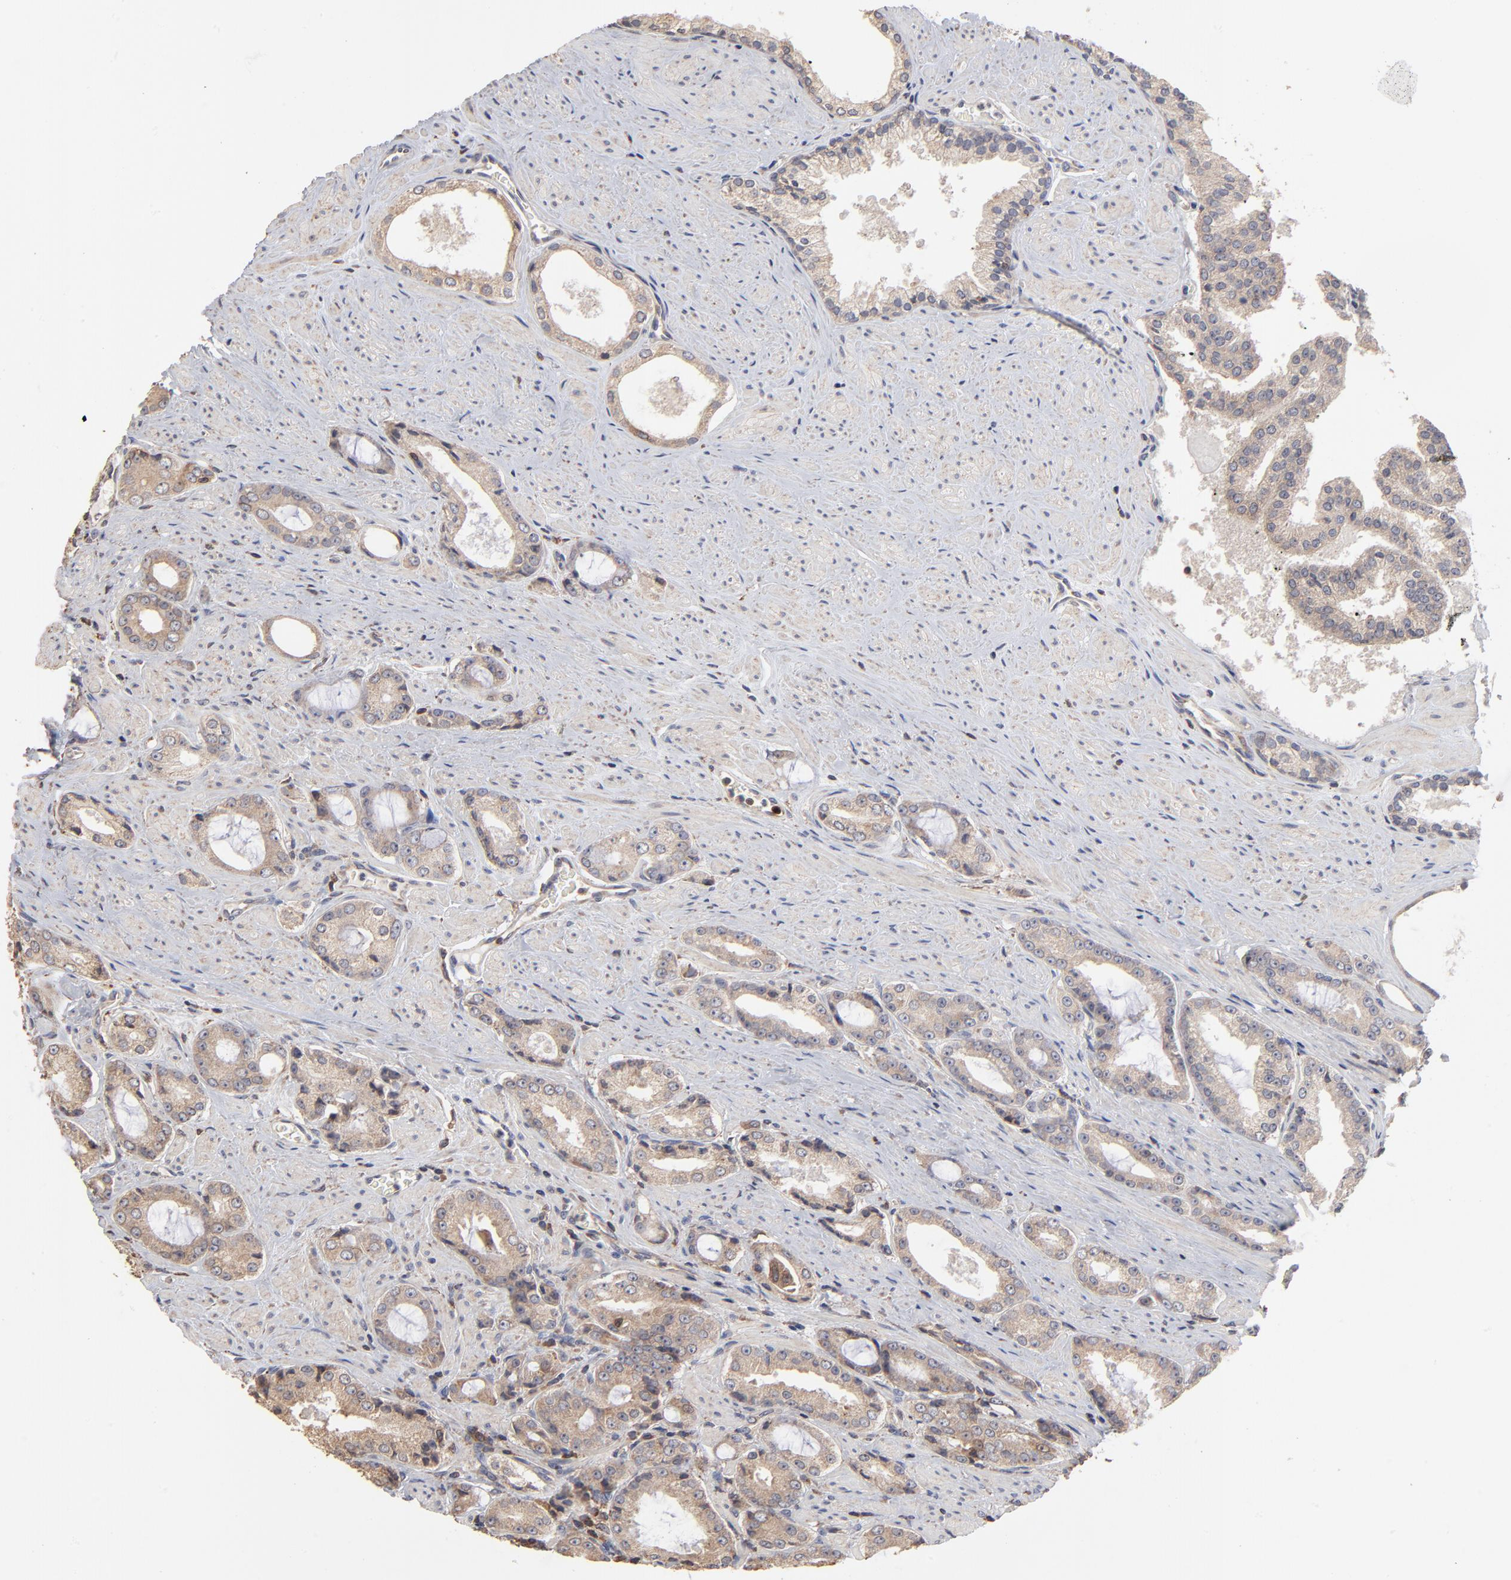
{"staining": {"intensity": "moderate", "quantity": ">75%", "location": "cytoplasmic/membranous"}, "tissue": "prostate cancer", "cell_type": "Tumor cells", "image_type": "cancer", "snomed": [{"axis": "morphology", "description": "Adenocarcinoma, Medium grade"}, {"axis": "topography", "description": "Prostate"}], "caption": "Moderate cytoplasmic/membranous expression is seen in approximately >75% of tumor cells in prostate cancer. (DAB (3,3'-diaminobenzidine) IHC with brightfield microscopy, high magnification).", "gene": "RNF213", "patient": {"sex": "male", "age": 60}}